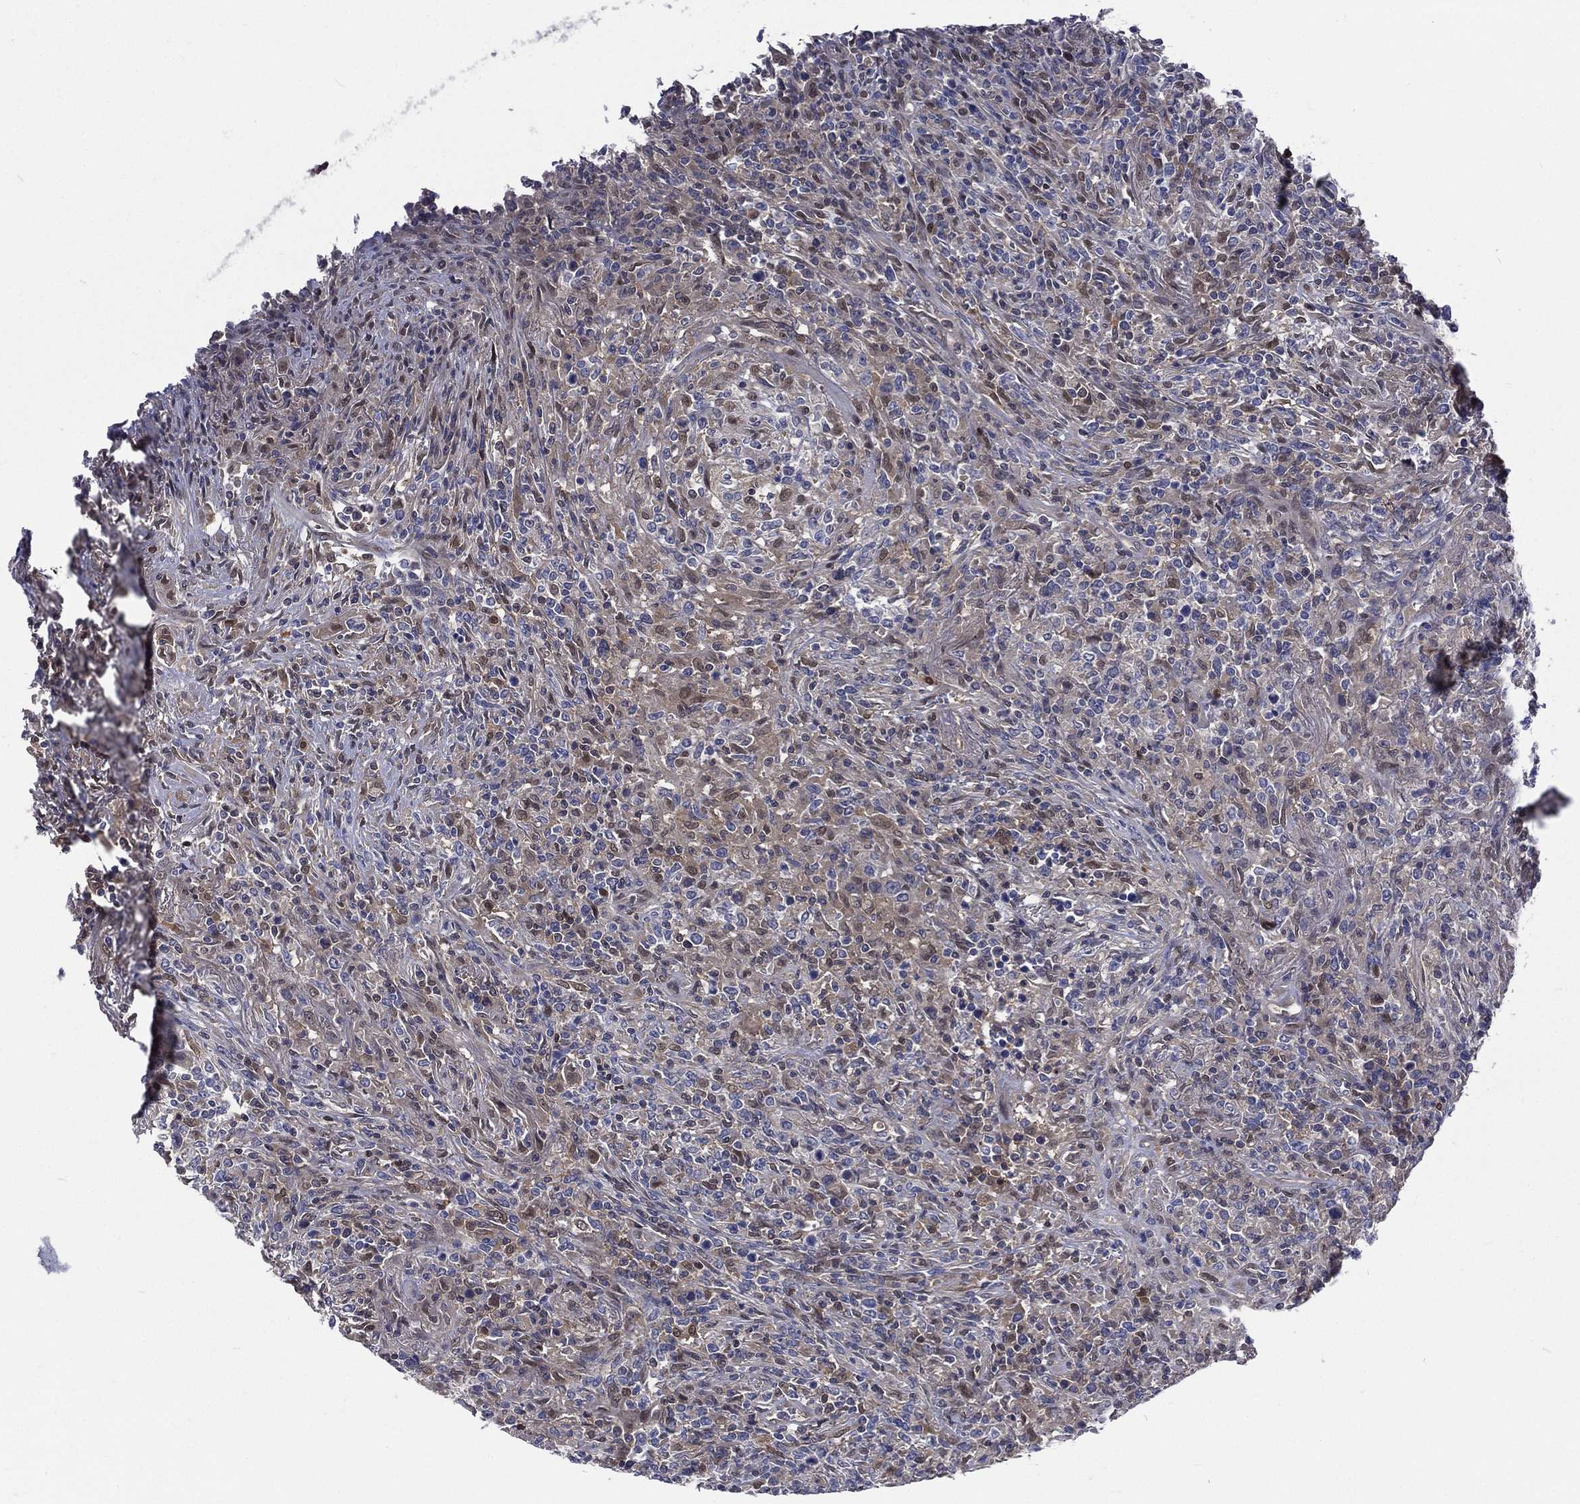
{"staining": {"intensity": "moderate", "quantity": "<25%", "location": "cytoplasmic/membranous,nuclear"}, "tissue": "lymphoma", "cell_type": "Tumor cells", "image_type": "cancer", "snomed": [{"axis": "morphology", "description": "Malignant lymphoma, non-Hodgkin's type, High grade"}, {"axis": "topography", "description": "Lung"}], "caption": "A high-resolution micrograph shows immunohistochemistry staining of malignant lymphoma, non-Hodgkin's type (high-grade), which demonstrates moderate cytoplasmic/membranous and nuclear positivity in about <25% of tumor cells.", "gene": "MTAP", "patient": {"sex": "male", "age": 79}}